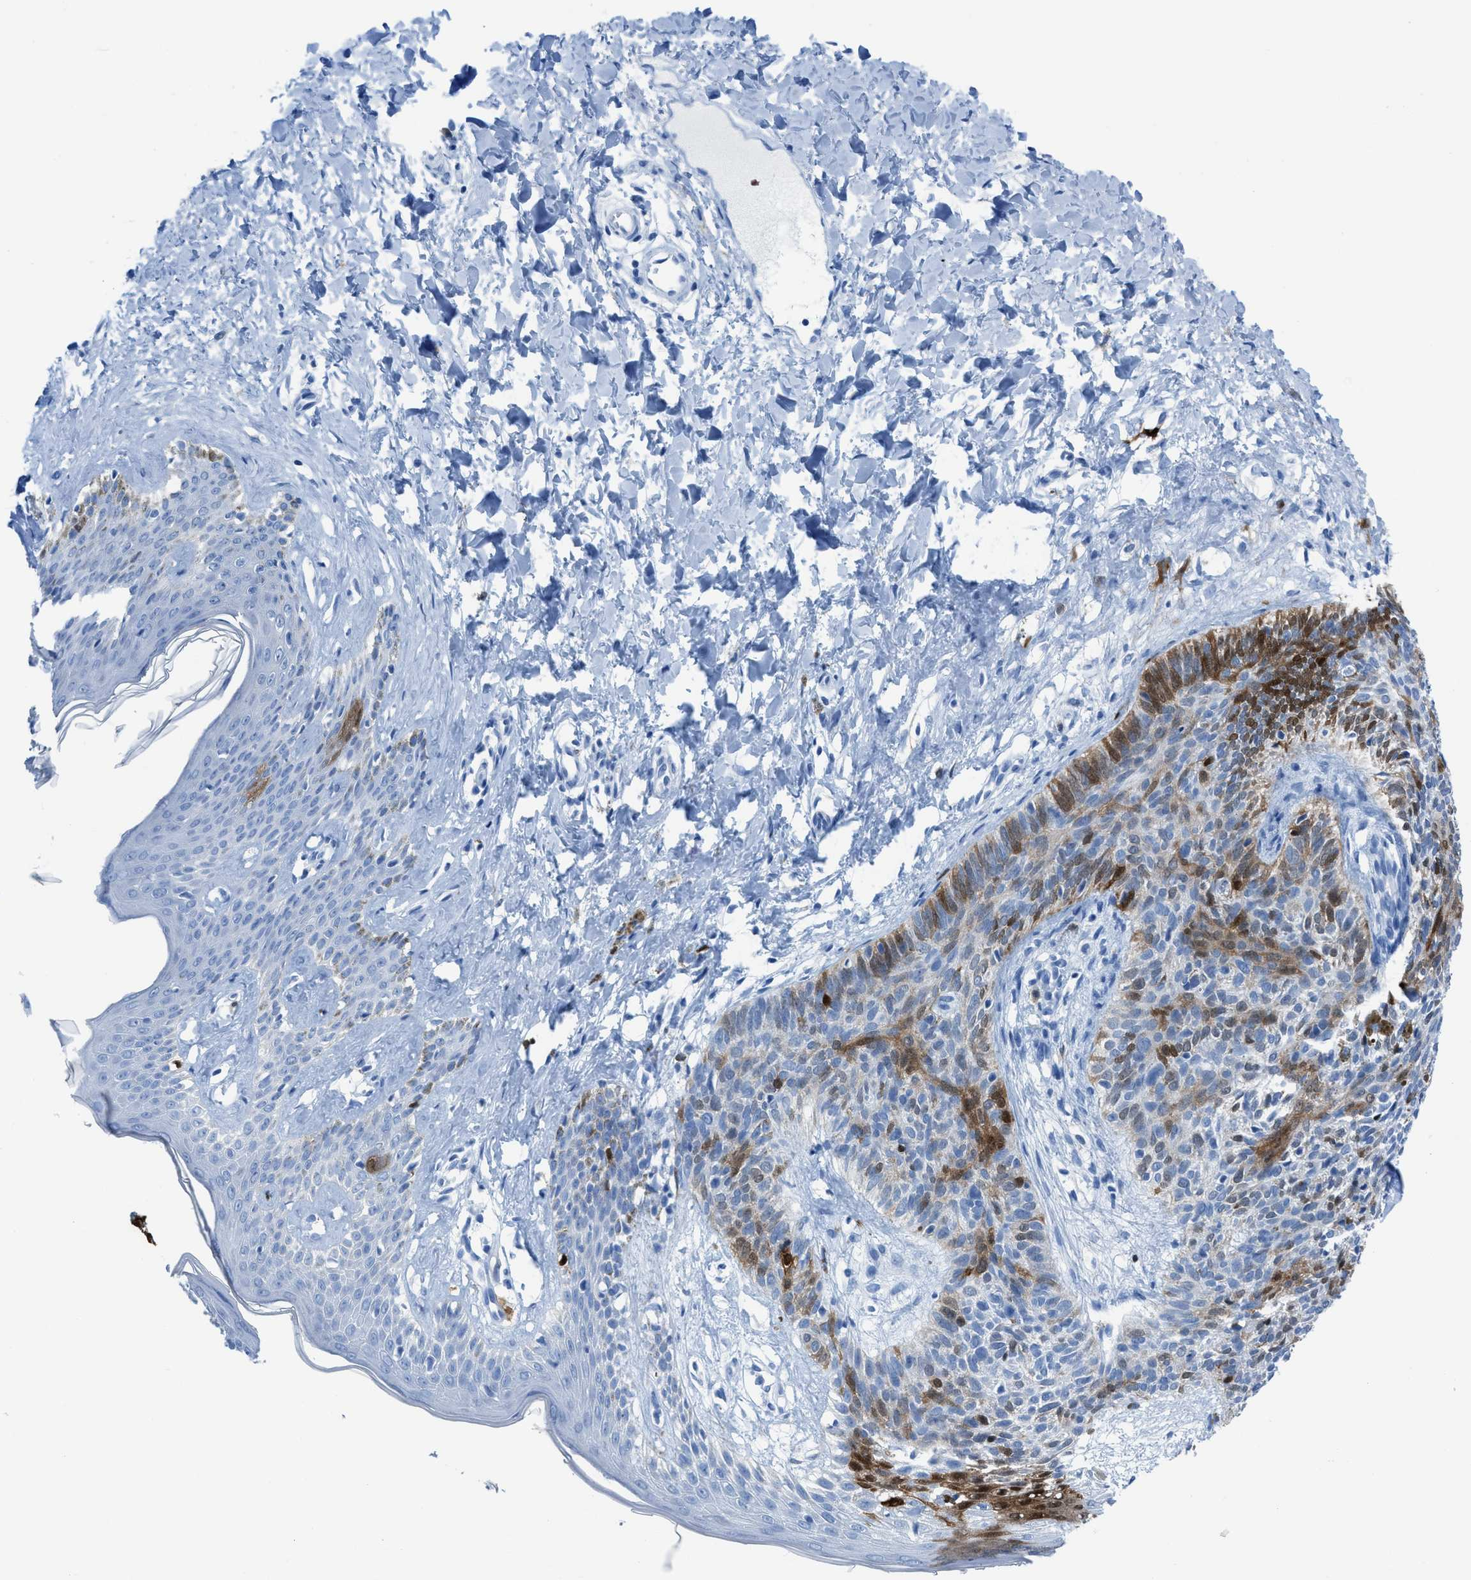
{"staining": {"intensity": "moderate", "quantity": "<25%", "location": "cytoplasmic/membranous,nuclear"}, "tissue": "skin cancer", "cell_type": "Tumor cells", "image_type": "cancer", "snomed": [{"axis": "morphology", "description": "Basal cell carcinoma"}, {"axis": "topography", "description": "Skin"}], "caption": "Tumor cells reveal low levels of moderate cytoplasmic/membranous and nuclear positivity in approximately <25% of cells in skin cancer. Immunohistochemistry (ihc) stains the protein in brown and the nuclei are stained blue.", "gene": "CDKN2A", "patient": {"sex": "male", "age": 60}}